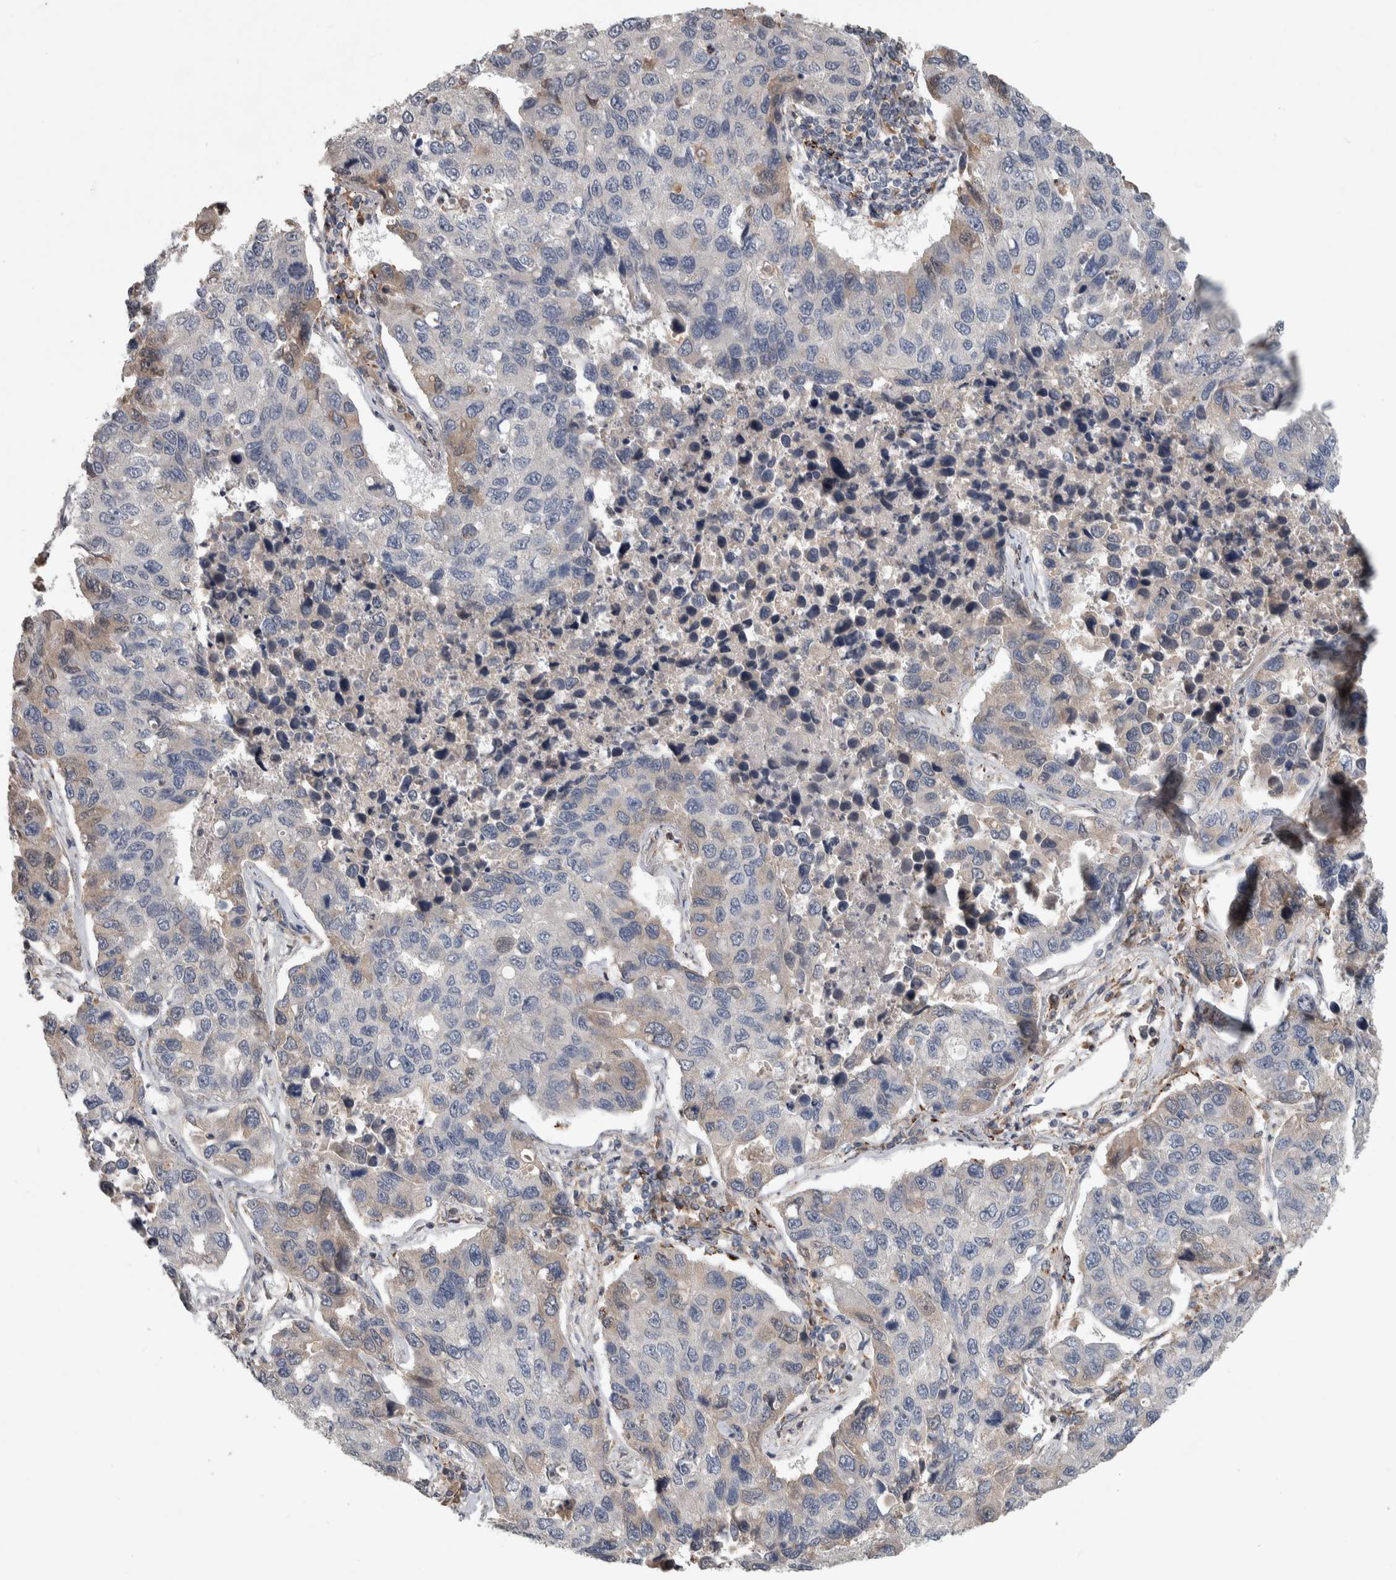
{"staining": {"intensity": "weak", "quantity": "<25%", "location": "cytoplasmic/membranous,nuclear"}, "tissue": "lung cancer", "cell_type": "Tumor cells", "image_type": "cancer", "snomed": [{"axis": "morphology", "description": "Adenocarcinoma, NOS"}, {"axis": "topography", "description": "Lung"}], "caption": "Immunohistochemical staining of human lung adenocarcinoma demonstrates no significant staining in tumor cells. Brightfield microscopy of IHC stained with DAB (3,3'-diaminobenzidine) (brown) and hematoxylin (blue), captured at high magnification.", "gene": "CHRM3", "patient": {"sex": "male", "age": 64}}